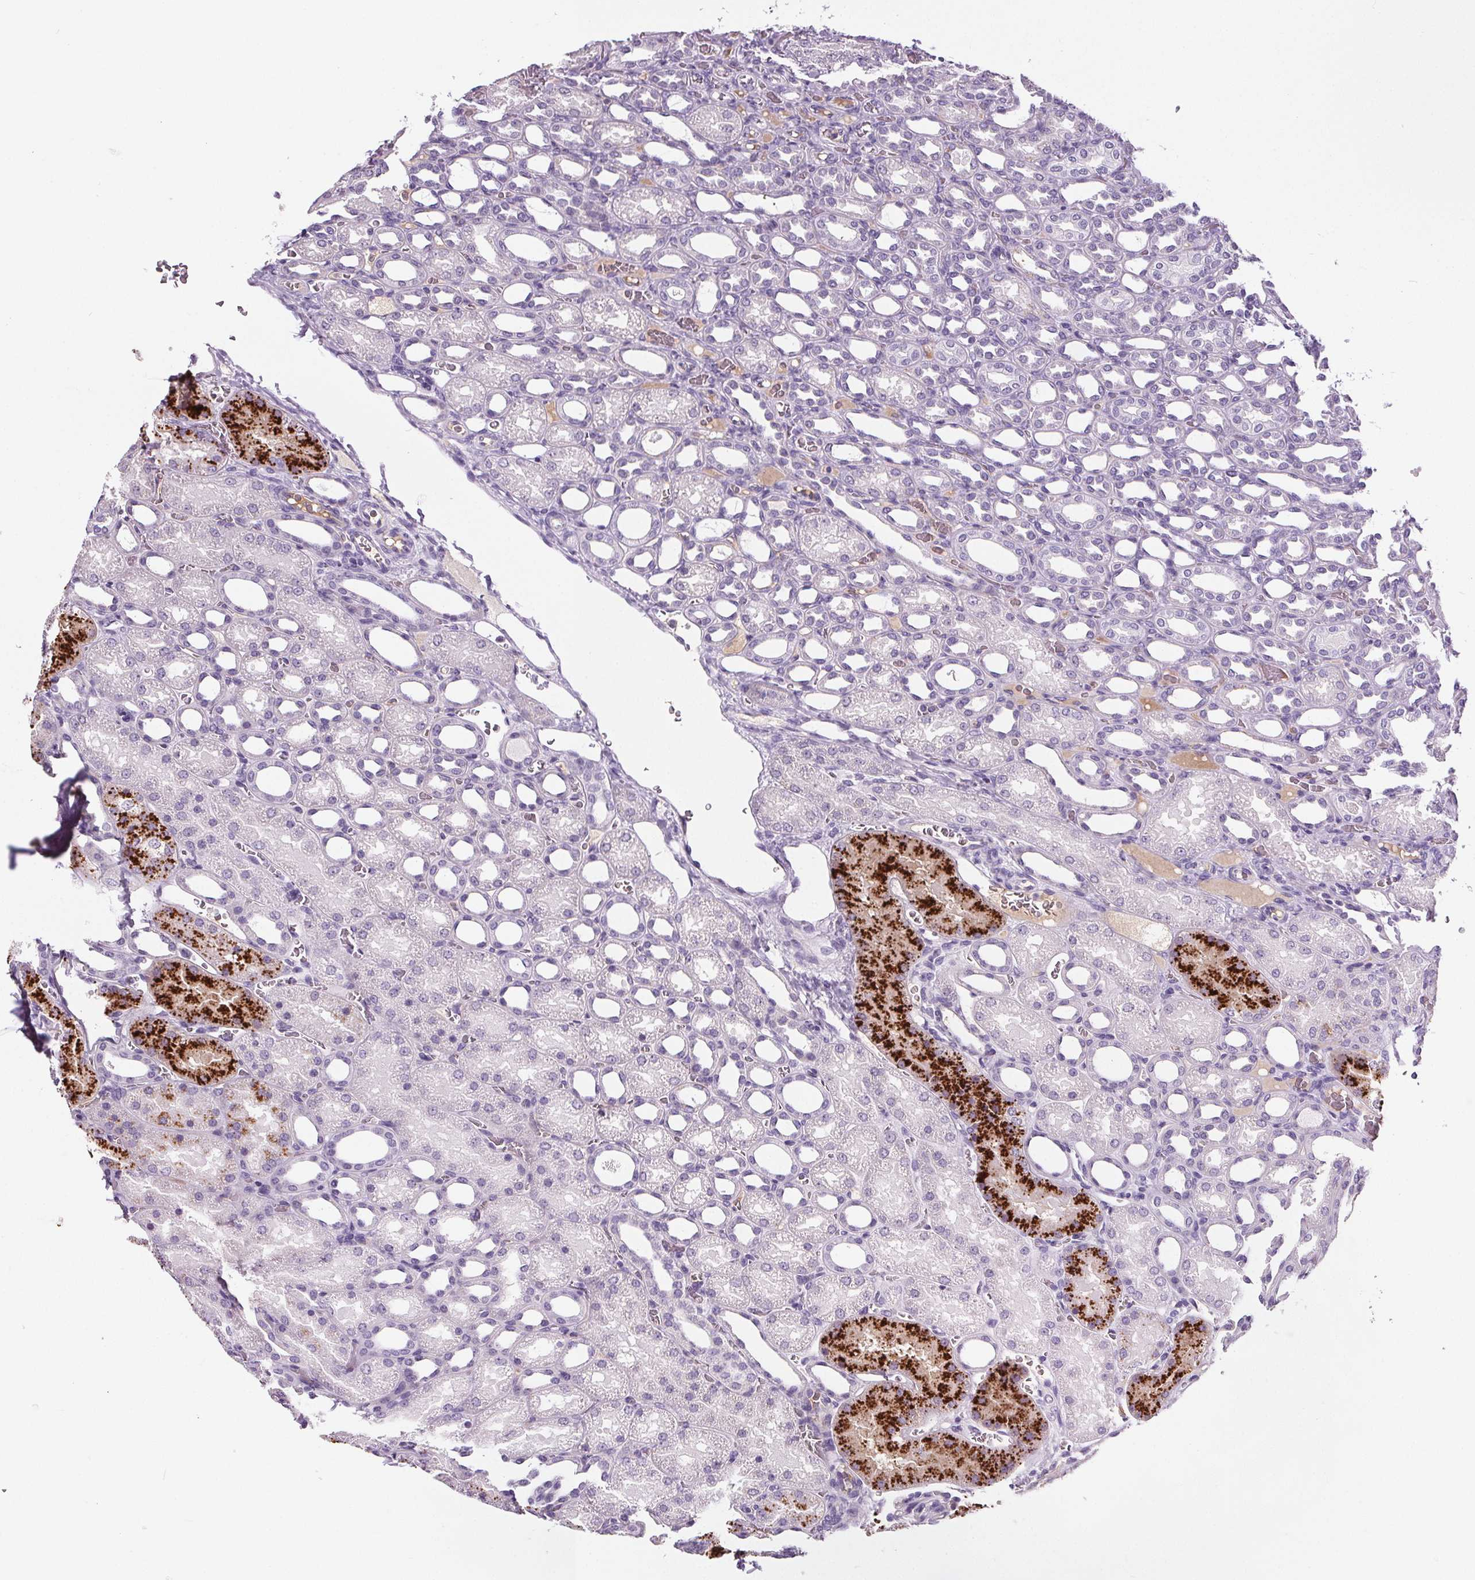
{"staining": {"intensity": "negative", "quantity": "none", "location": "none"}, "tissue": "kidney", "cell_type": "Cells in glomeruli", "image_type": "normal", "snomed": [{"axis": "morphology", "description": "Normal tissue, NOS"}, {"axis": "topography", "description": "Kidney"}], "caption": "A photomicrograph of kidney stained for a protein demonstrates no brown staining in cells in glomeruli.", "gene": "CD5L", "patient": {"sex": "male", "age": 2}}